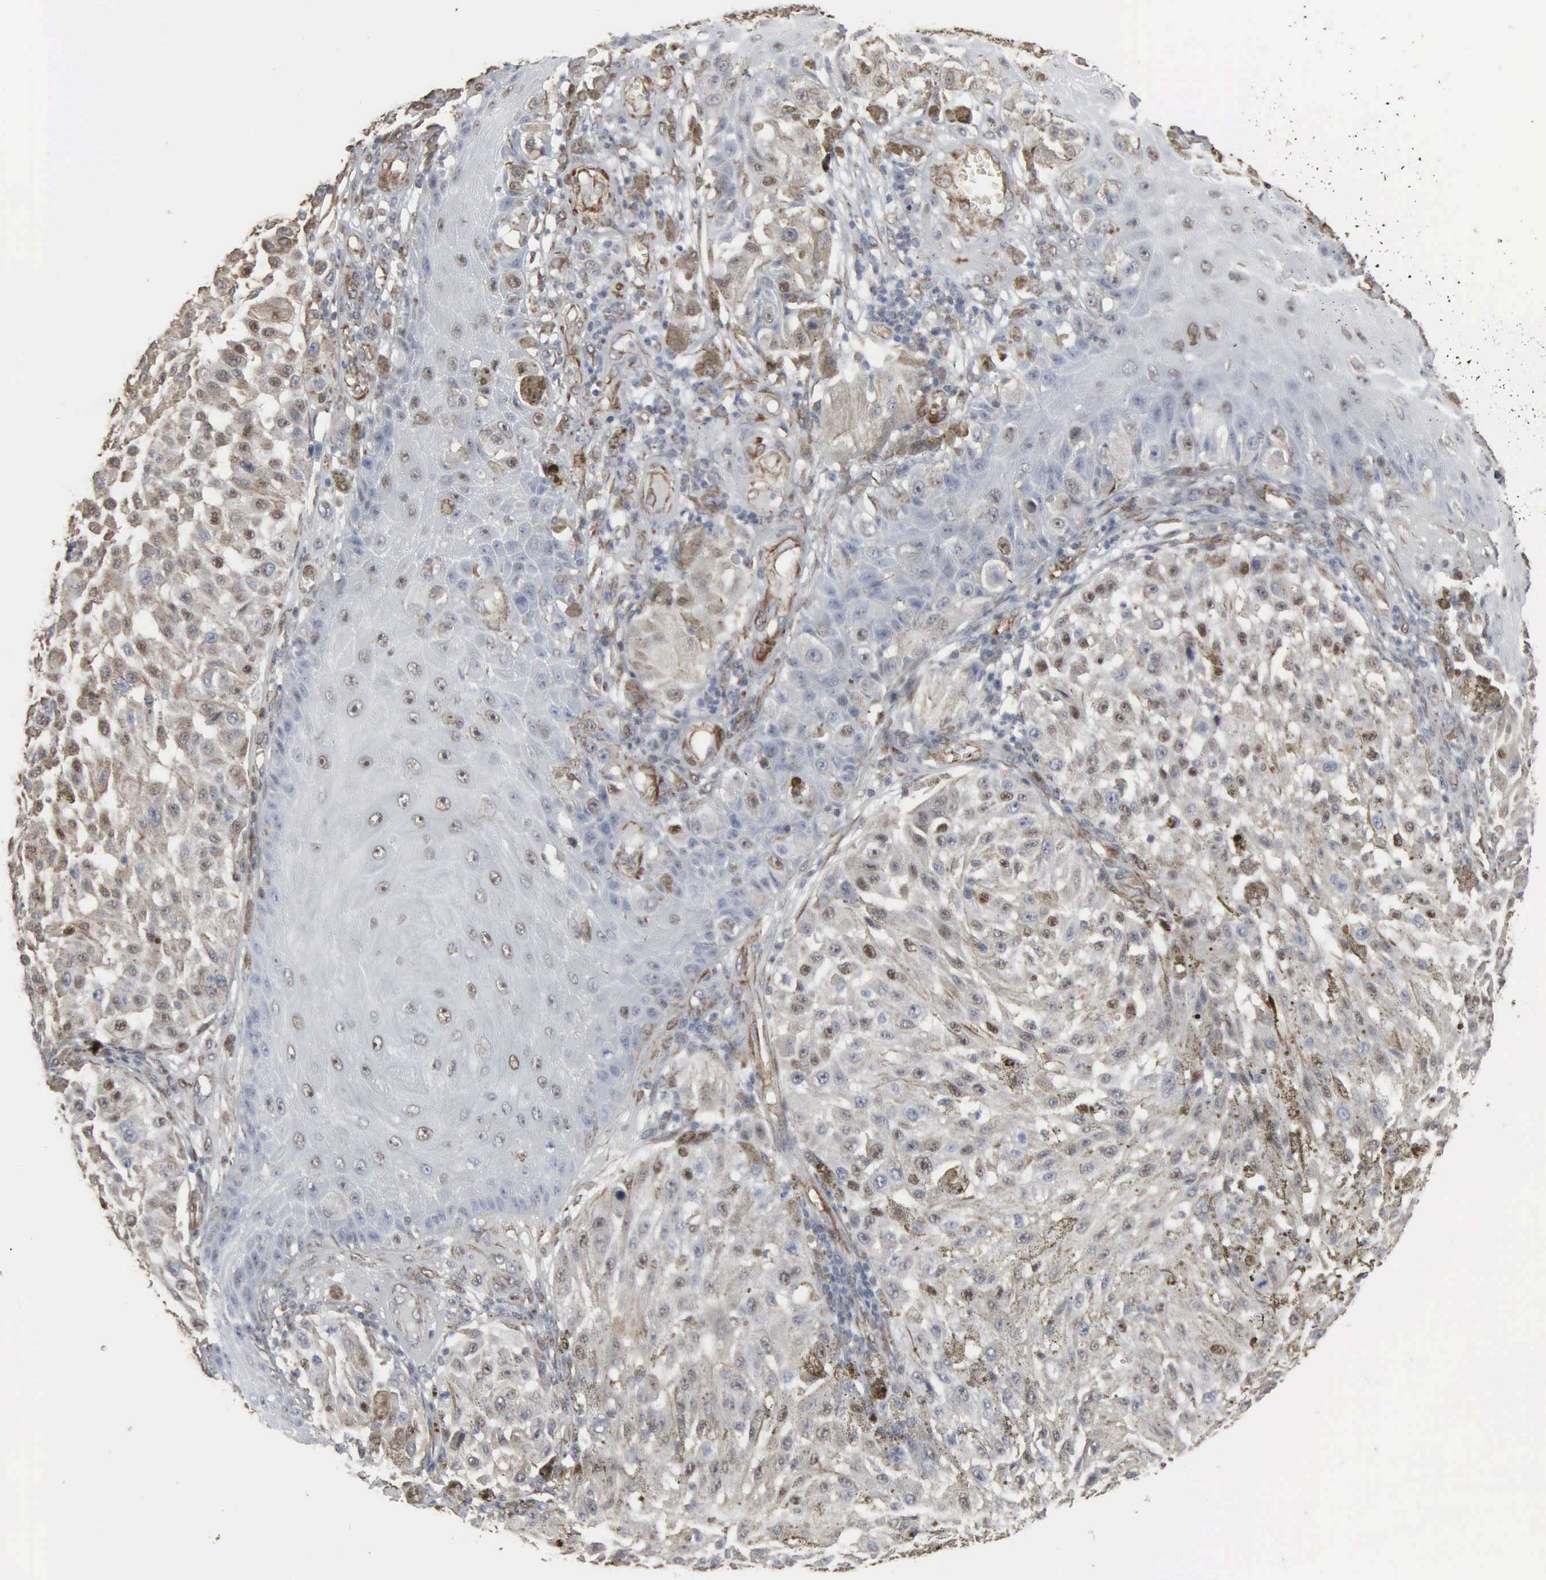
{"staining": {"intensity": "weak", "quantity": "<25%", "location": "cytoplasmic/membranous,nuclear"}, "tissue": "melanoma", "cell_type": "Tumor cells", "image_type": "cancer", "snomed": [{"axis": "morphology", "description": "Malignant melanoma, NOS"}, {"axis": "topography", "description": "Skin"}], "caption": "A photomicrograph of human melanoma is negative for staining in tumor cells.", "gene": "CCNE1", "patient": {"sex": "female", "age": 64}}